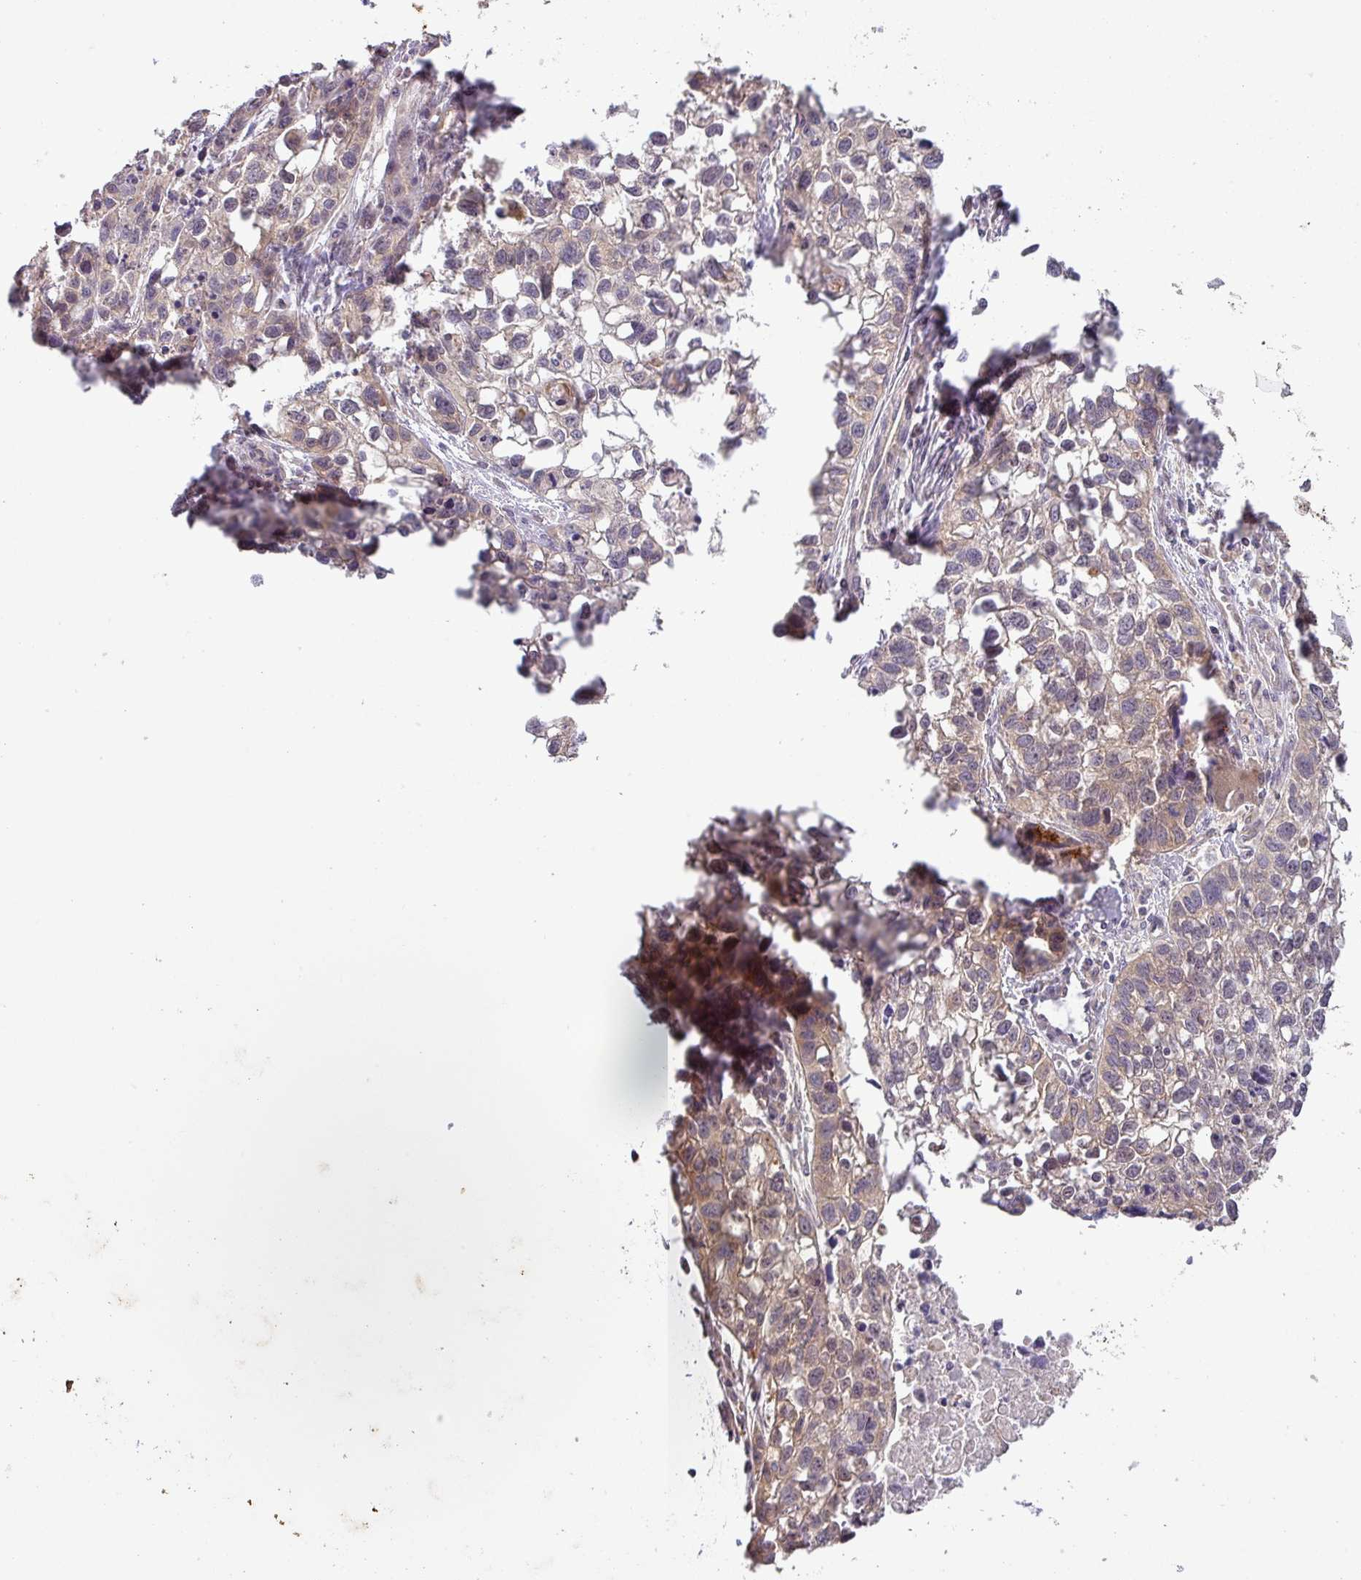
{"staining": {"intensity": "weak", "quantity": "25%-75%", "location": "cytoplasmic/membranous"}, "tissue": "lung cancer", "cell_type": "Tumor cells", "image_type": "cancer", "snomed": [{"axis": "morphology", "description": "Squamous cell carcinoma, NOS"}, {"axis": "topography", "description": "Lung"}], "caption": "Protein analysis of lung squamous cell carcinoma tissue exhibits weak cytoplasmic/membranous expression in approximately 25%-75% of tumor cells. The protein is stained brown, and the nuclei are stained in blue (DAB IHC with brightfield microscopy, high magnification).", "gene": "GALNT12", "patient": {"sex": "male", "age": 74}}